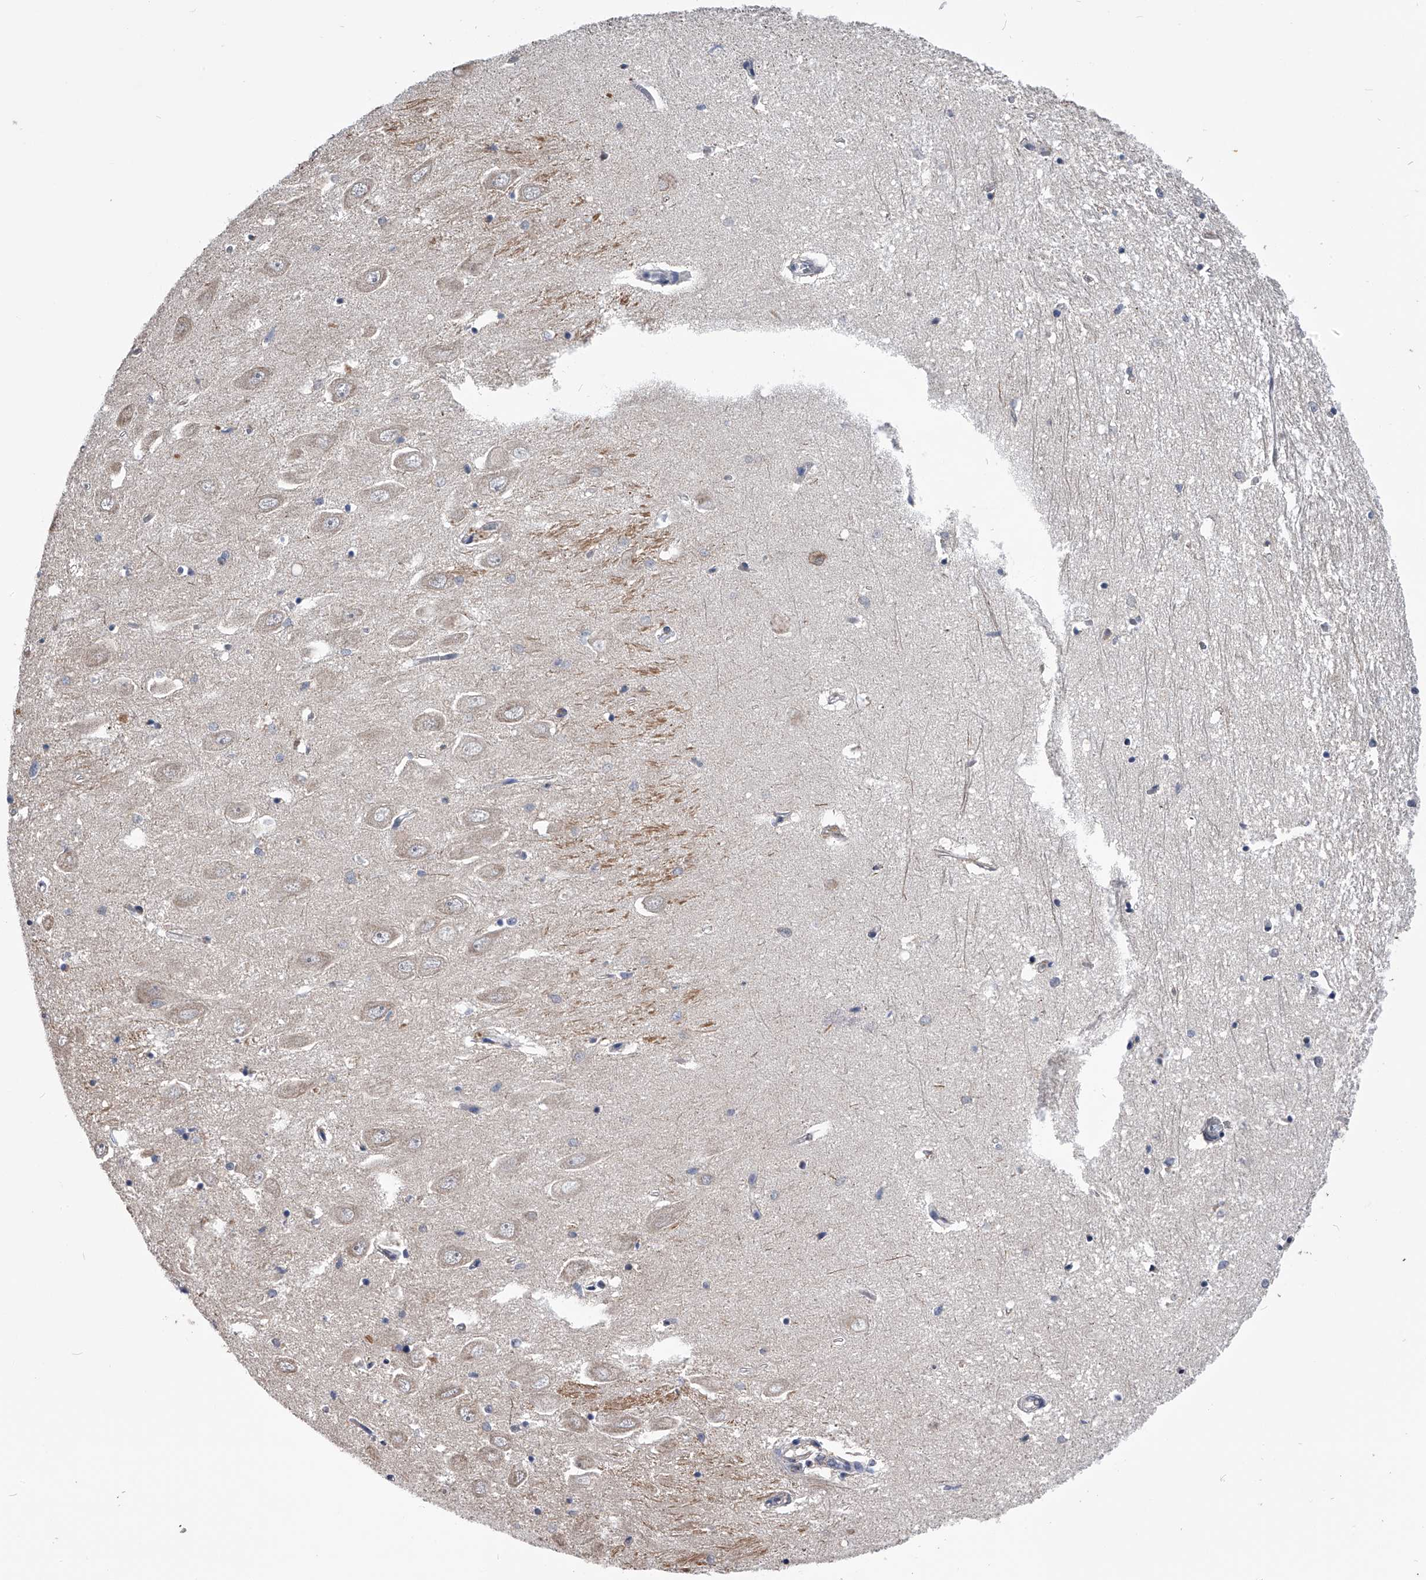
{"staining": {"intensity": "moderate", "quantity": "<25%", "location": "cytoplasmic/membranous"}, "tissue": "hippocampus", "cell_type": "Glial cells", "image_type": "normal", "snomed": [{"axis": "morphology", "description": "Normal tissue, NOS"}, {"axis": "topography", "description": "Hippocampus"}], "caption": "IHC of unremarkable human hippocampus displays low levels of moderate cytoplasmic/membranous expression in about <25% of glial cells.", "gene": "OAT", "patient": {"sex": "female", "age": 64}}